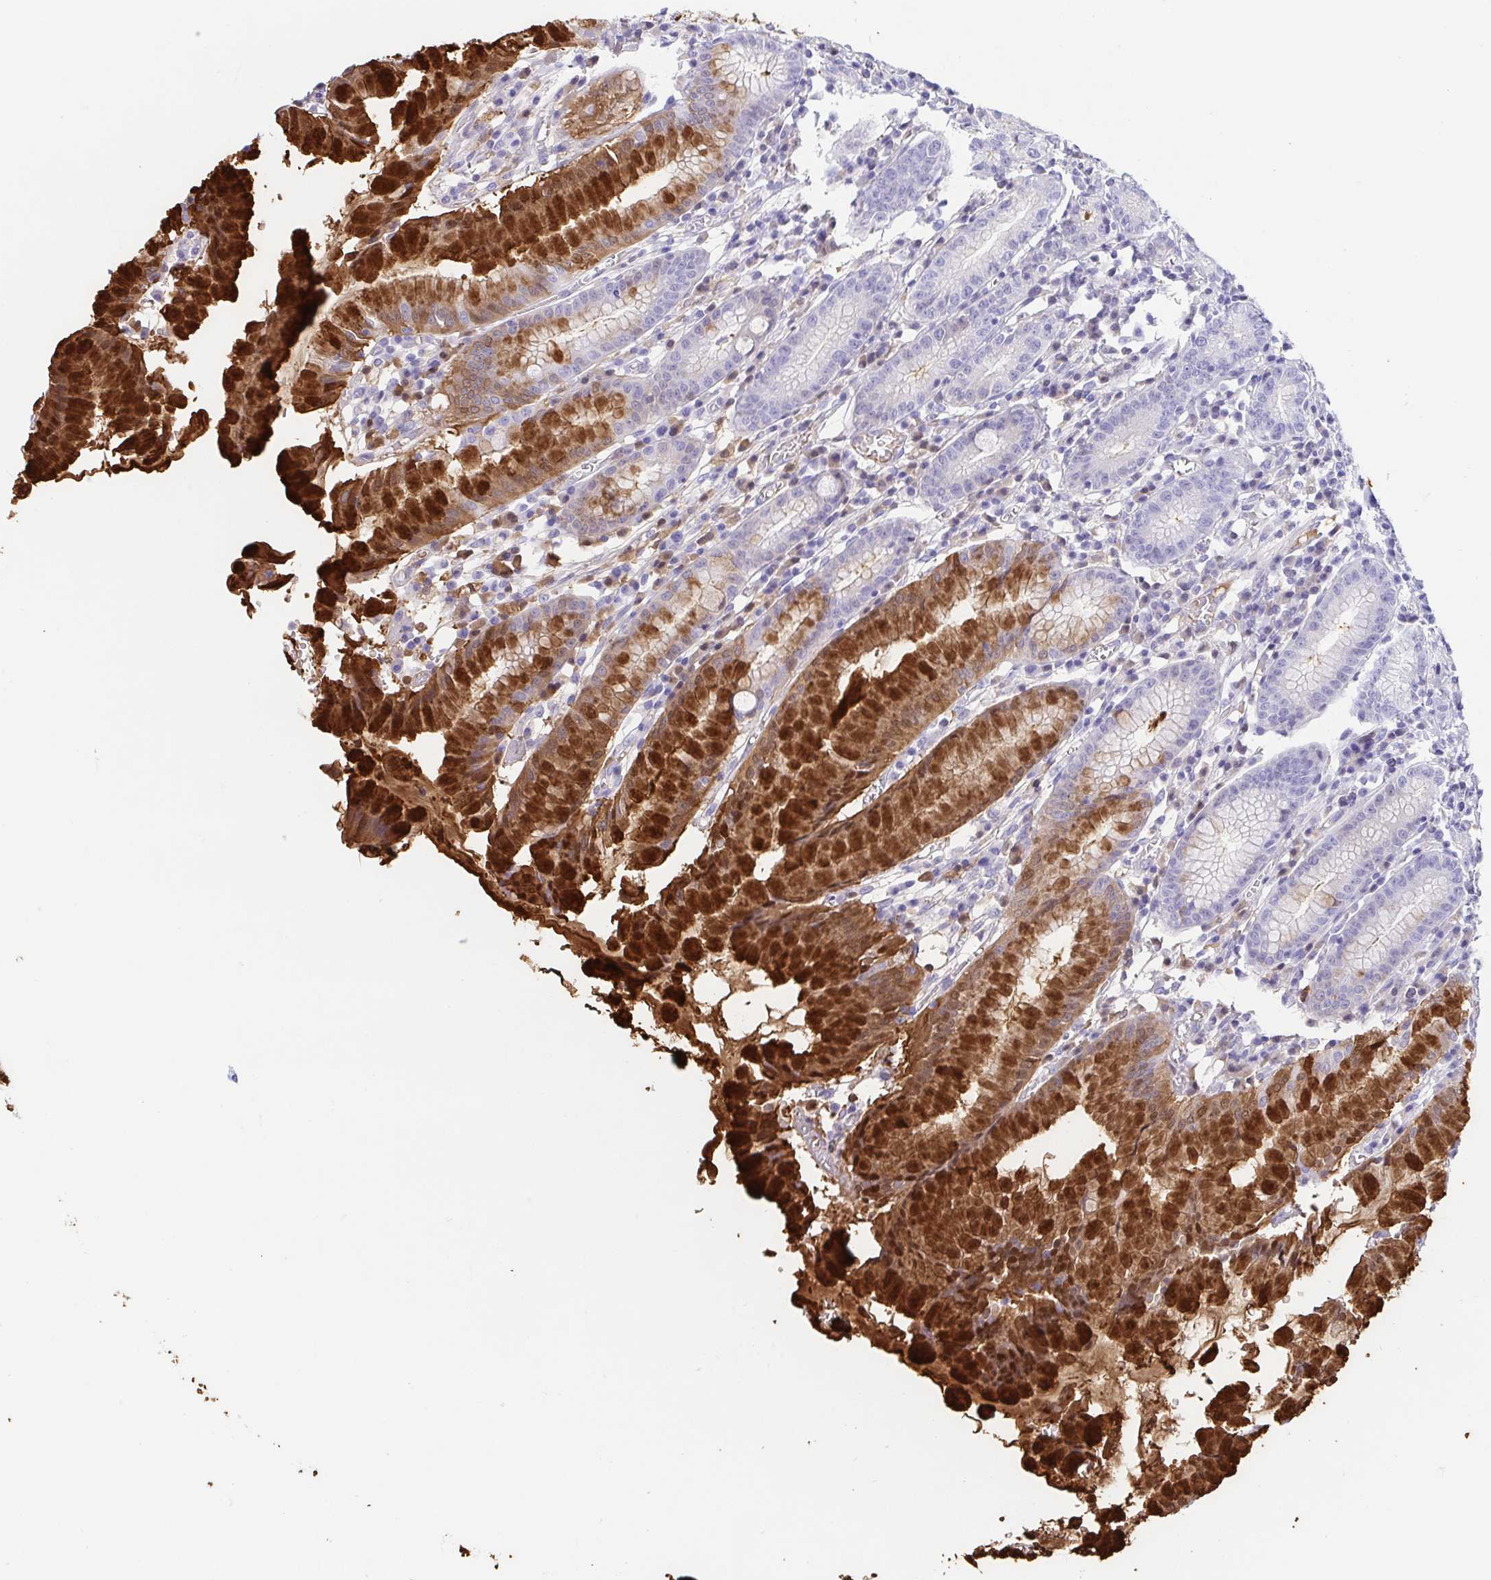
{"staining": {"intensity": "strong", "quantity": "25%-75%", "location": "cytoplasmic/membranous"}, "tissue": "stomach", "cell_type": "Glandular cells", "image_type": "normal", "snomed": [{"axis": "morphology", "description": "Normal tissue, NOS"}, {"axis": "topography", "description": "Stomach"}], "caption": "Protein staining of normal stomach exhibits strong cytoplasmic/membranous staining in about 25%-75% of glandular cells. (DAB (3,3'-diaminobenzidine) = brown stain, brightfield microscopy at high magnification).", "gene": "GKN1", "patient": {"sex": "male", "age": 55}}